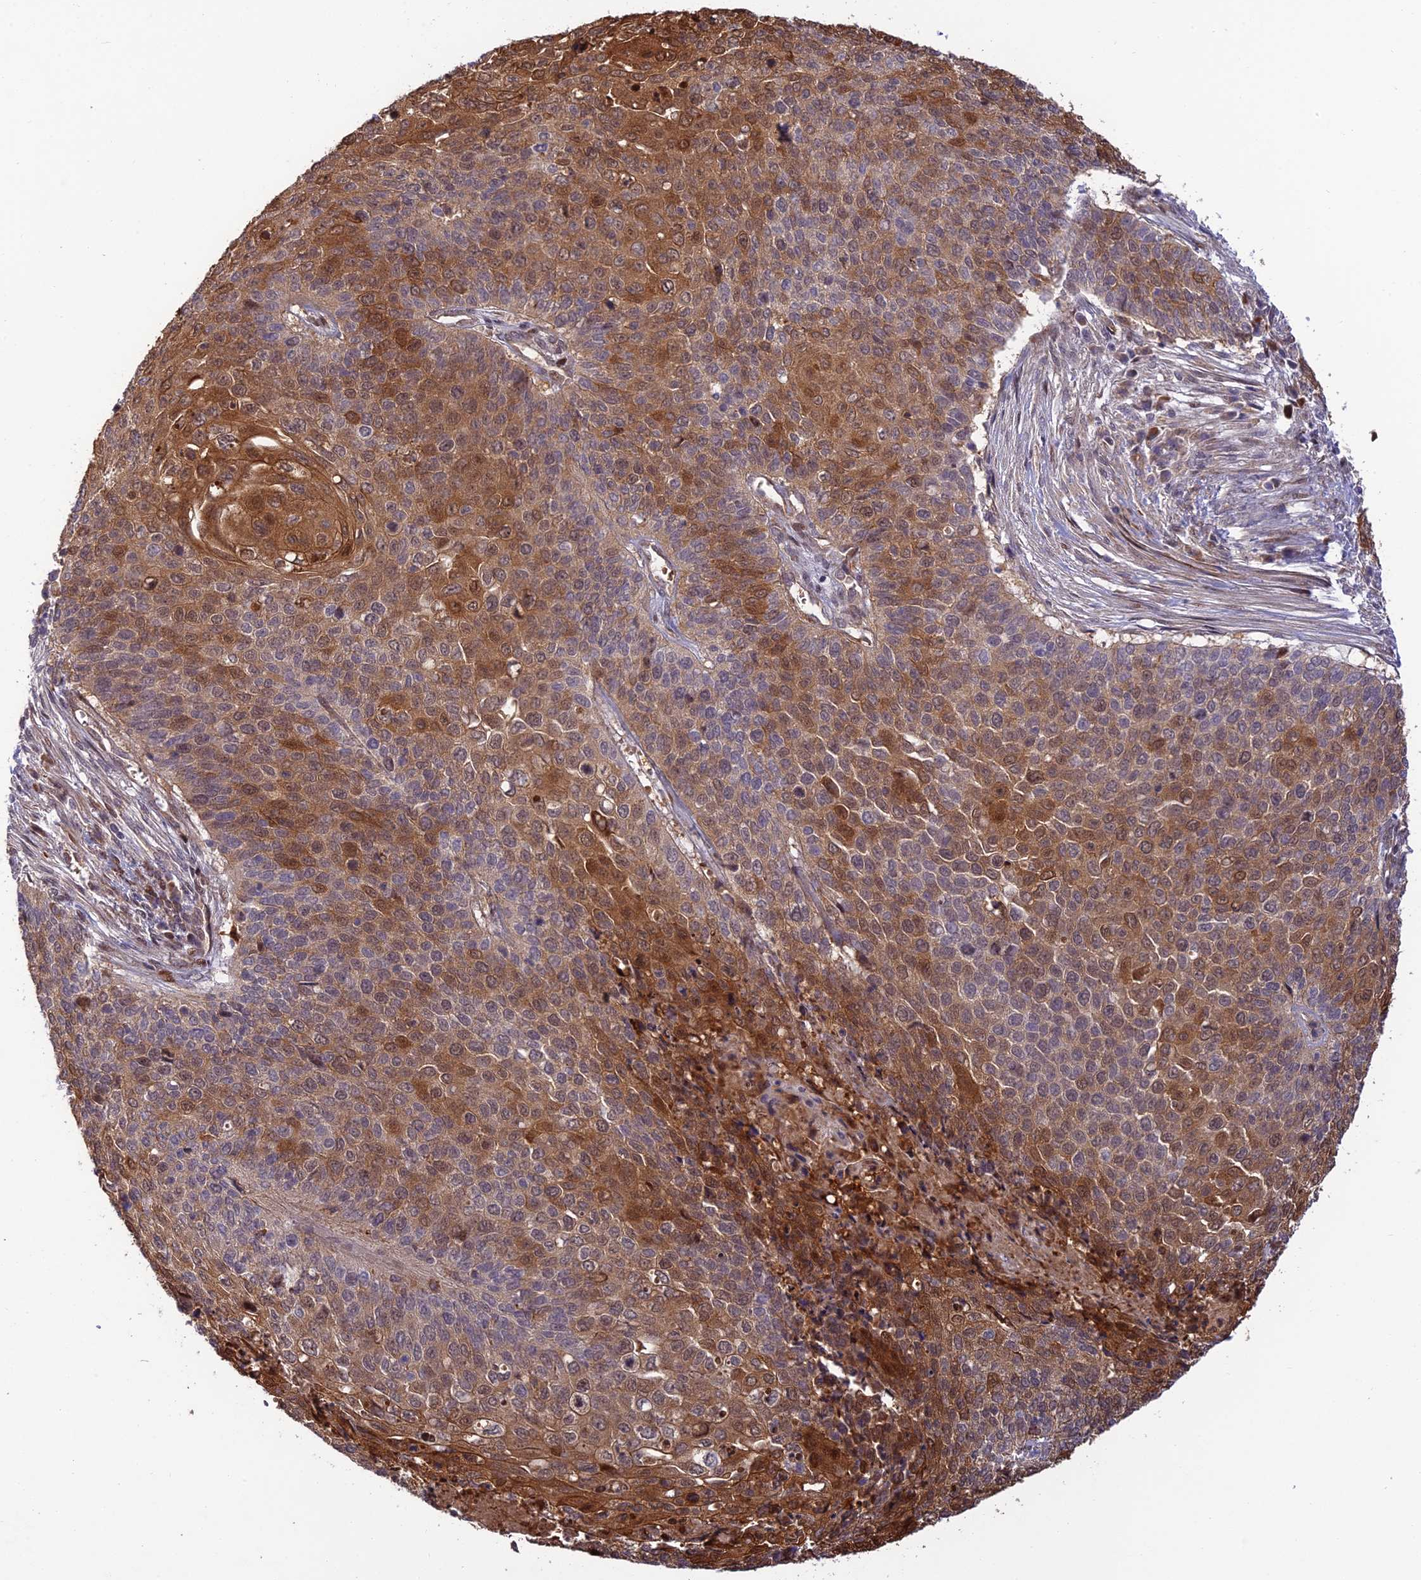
{"staining": {"intensity": "moderate", "quantity": ">75%", "location": "cytoplasmic/membranous,nuclear"}, "tissue": "cervical cancer", "cell_type": "Tumor cells", "image_type": "cancer", "snomed": [{"axis": "morphology", "description": "Squamous cell carcinoma, NOS"}, {"axis": "topography", "description": "Cervix"}], "caption": "There is medium levels of moderate cytoplasmic/membranous and nuclear expression in tumor cells of cervical squamous cell carcinoma, as demonstrated by immunohistochemical staining (brown color).", "gene": "ZNF584", "patient": {"sex": "female", "age": 39}}